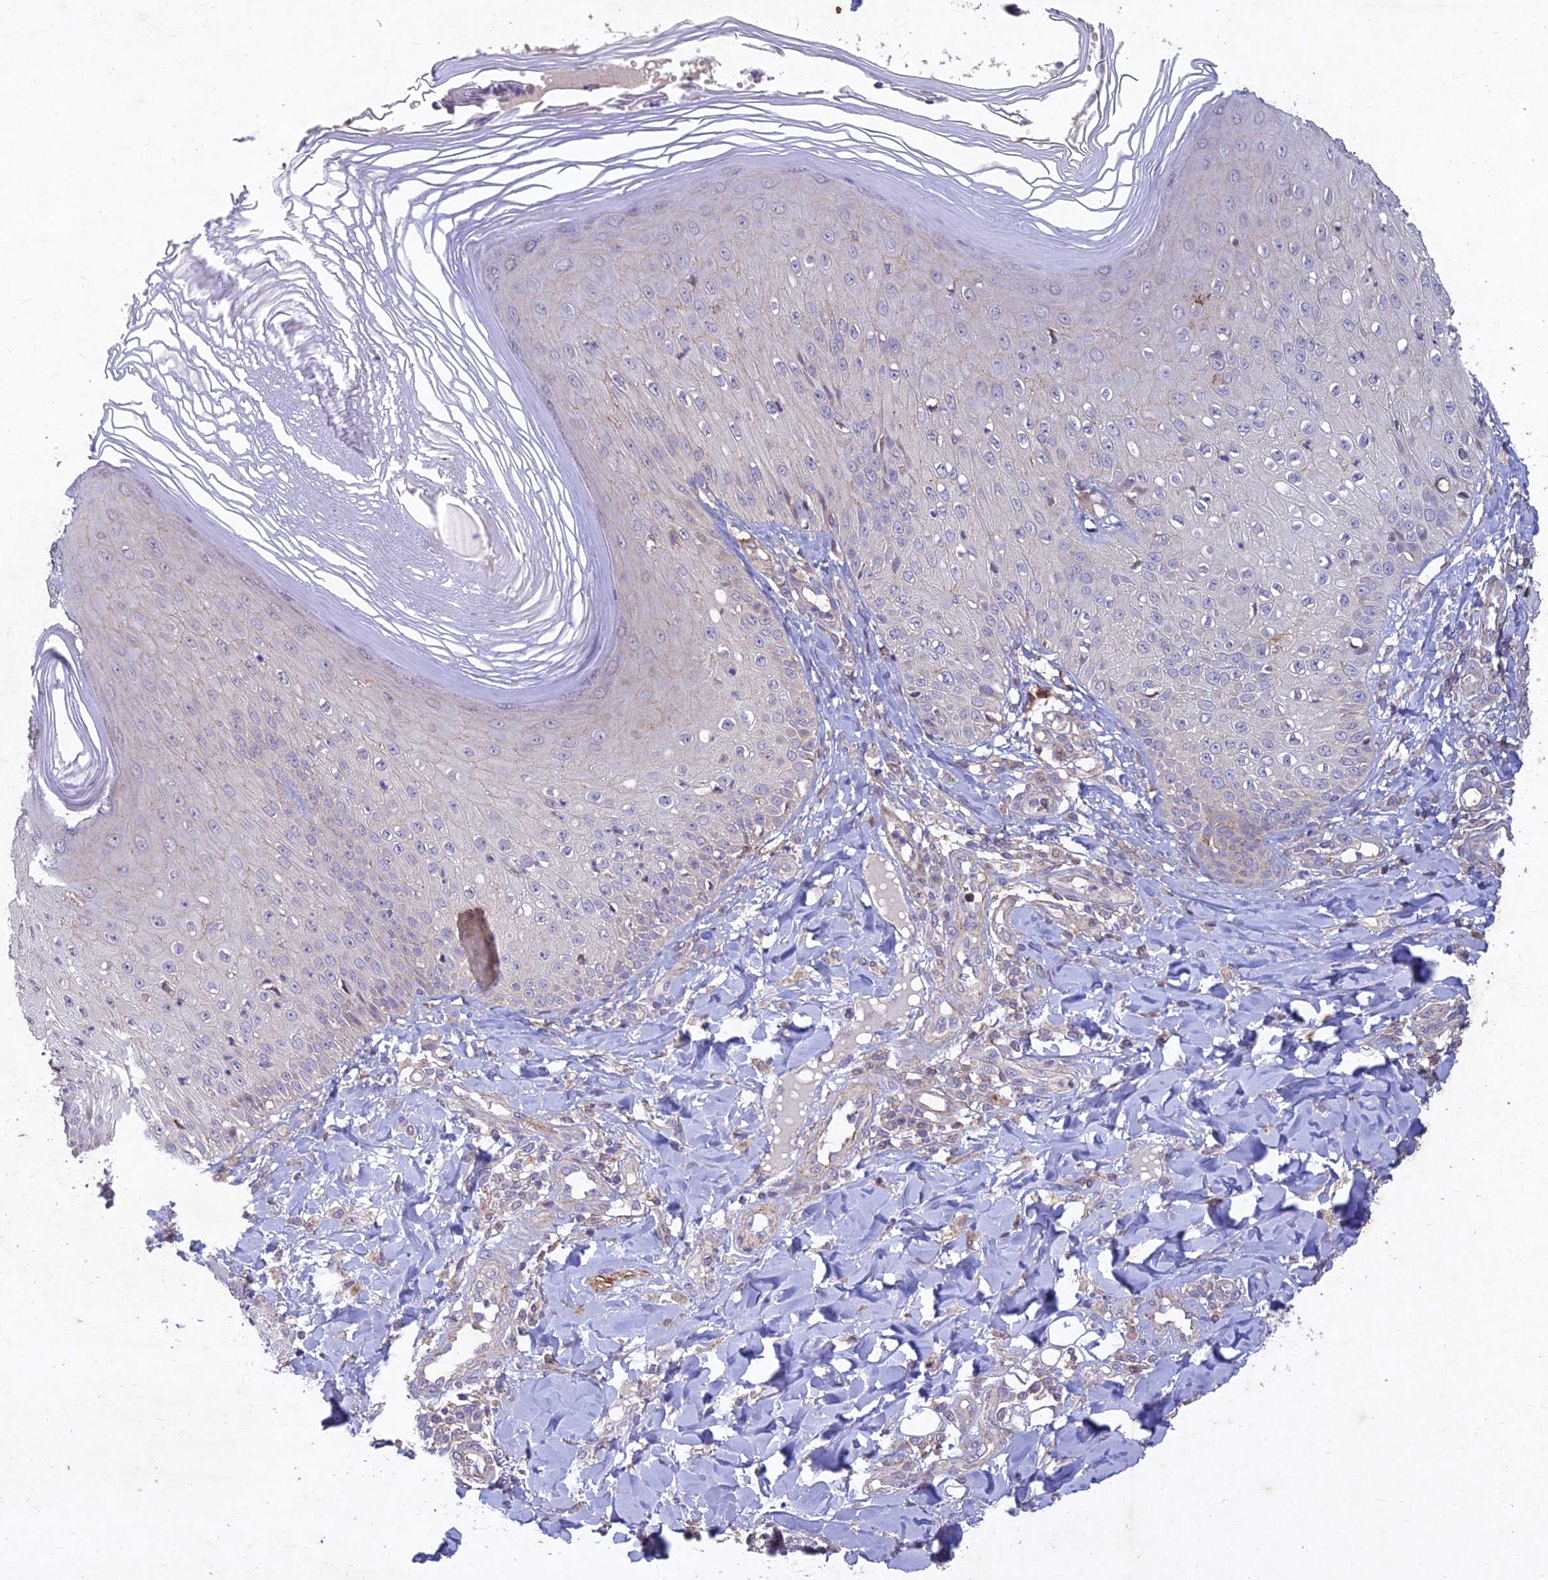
{"staining": {"intensity": "moderate", "quantity": "<25%", "location": "nuclear"}, "tissue": "skin", "cell_type": "Epidermal cells", "image_type": "normal", "snomed": [{"axis": "morphology", "description": "Normal tissue, NOS"}, {"axis": "morphology", "description": "Inflammation, NOS"}, {"axis": "topography", "description": "Soft tissue"}, {"axis": "topography", "description": "Anal"}], "caption": "Approximately <25% of epidermal cells in unremarkable human skin exhibit moderate nuclear protein expression as visualized by brown immunohistochemical staining.", "gene": "RELCH", "patient": {"sex": "female", "age": 15}}